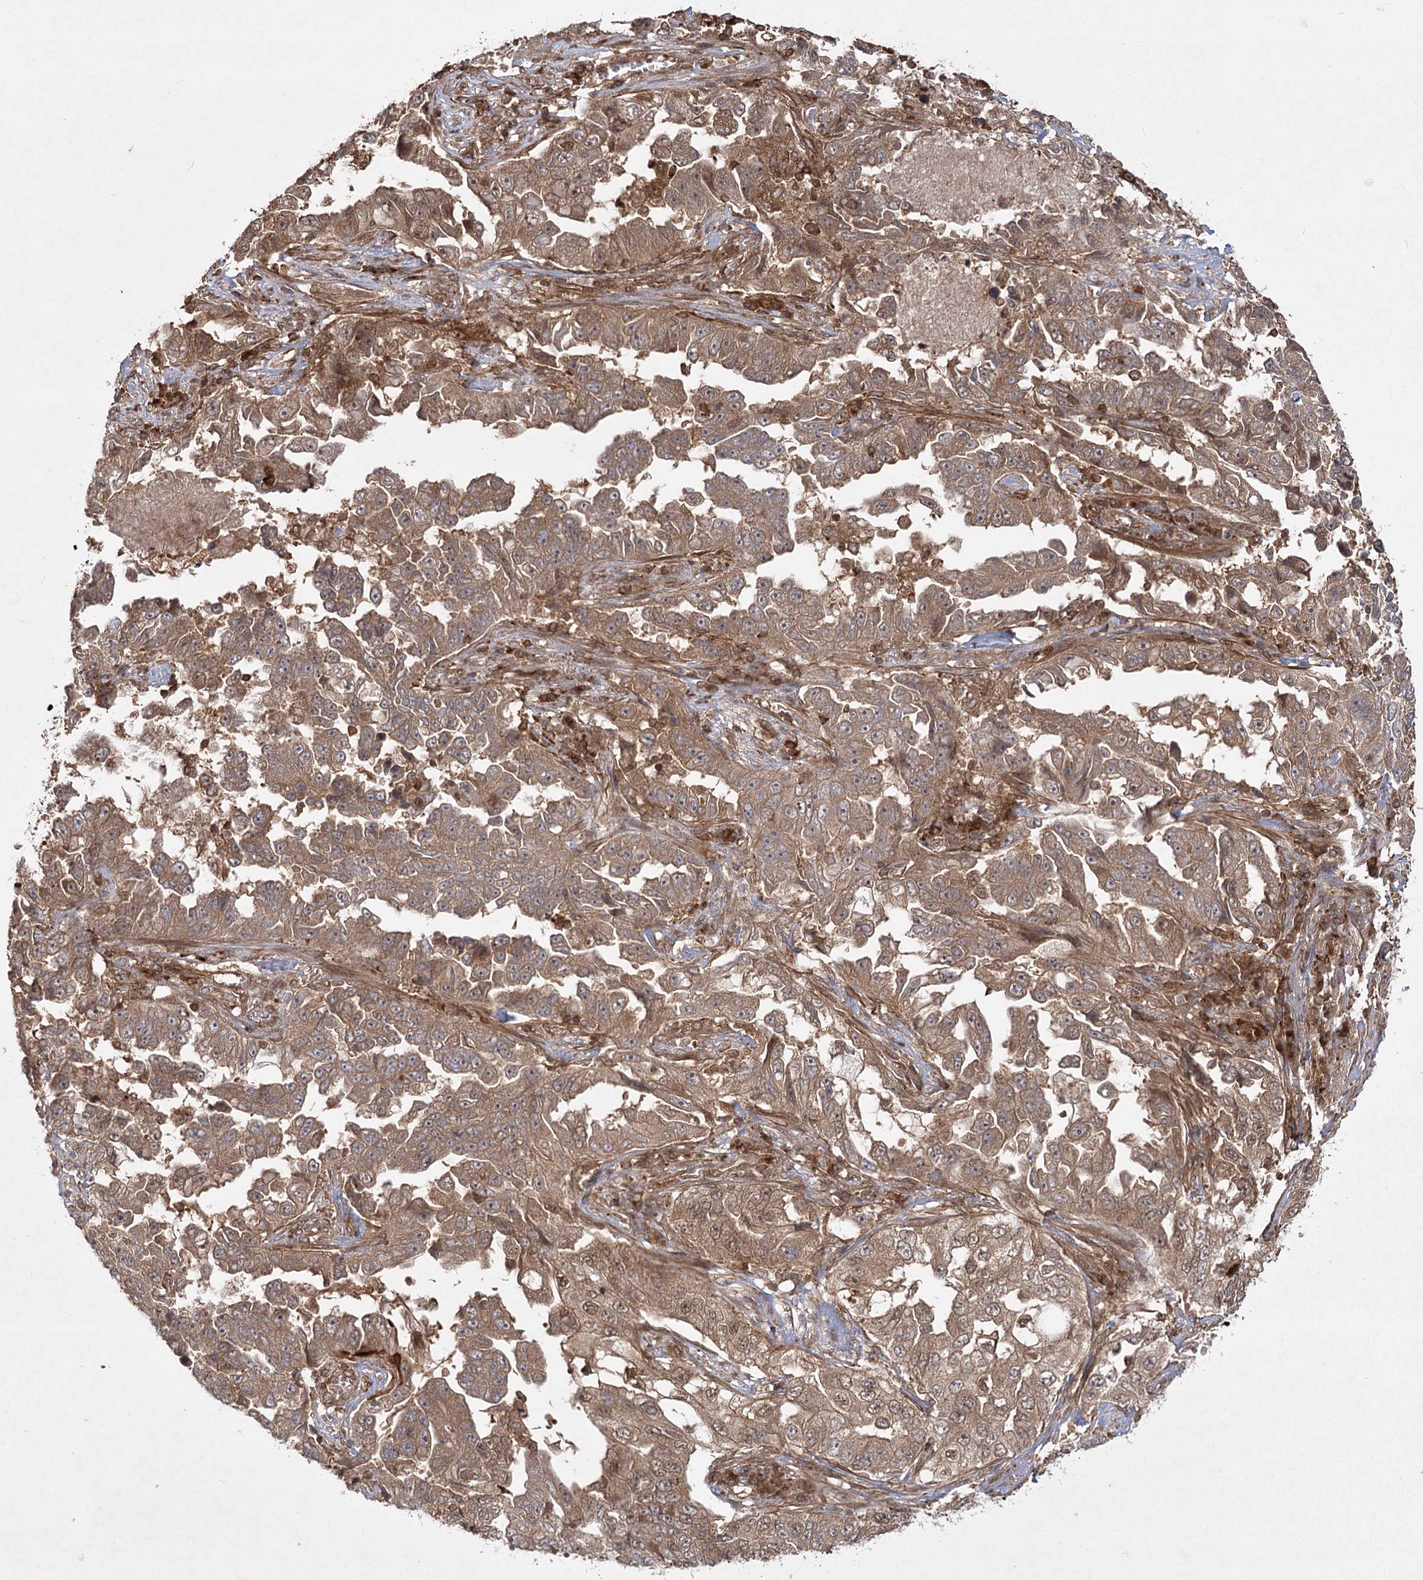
{"staining": {"intensity": "moderate", "quantity": ">75%", "location": "cytoplasmic/membranous"}, "tissue": "lung cancer", "cell_type": "Tumor cells", "image_type": "cancer", "snomed": [{"axis": "morphology", "description": "Adenocarcinoma, NOS"}, {"axis": "topography", "description": "Lung"}], "caption": "This is an image of IHC staining of adenocarcinoma (lung), which shows moderate expression in the cytoplasmic/membranous of tumor cells.", "gene": "MDFIC", "patient": {"sex": "female", "age": 51}}